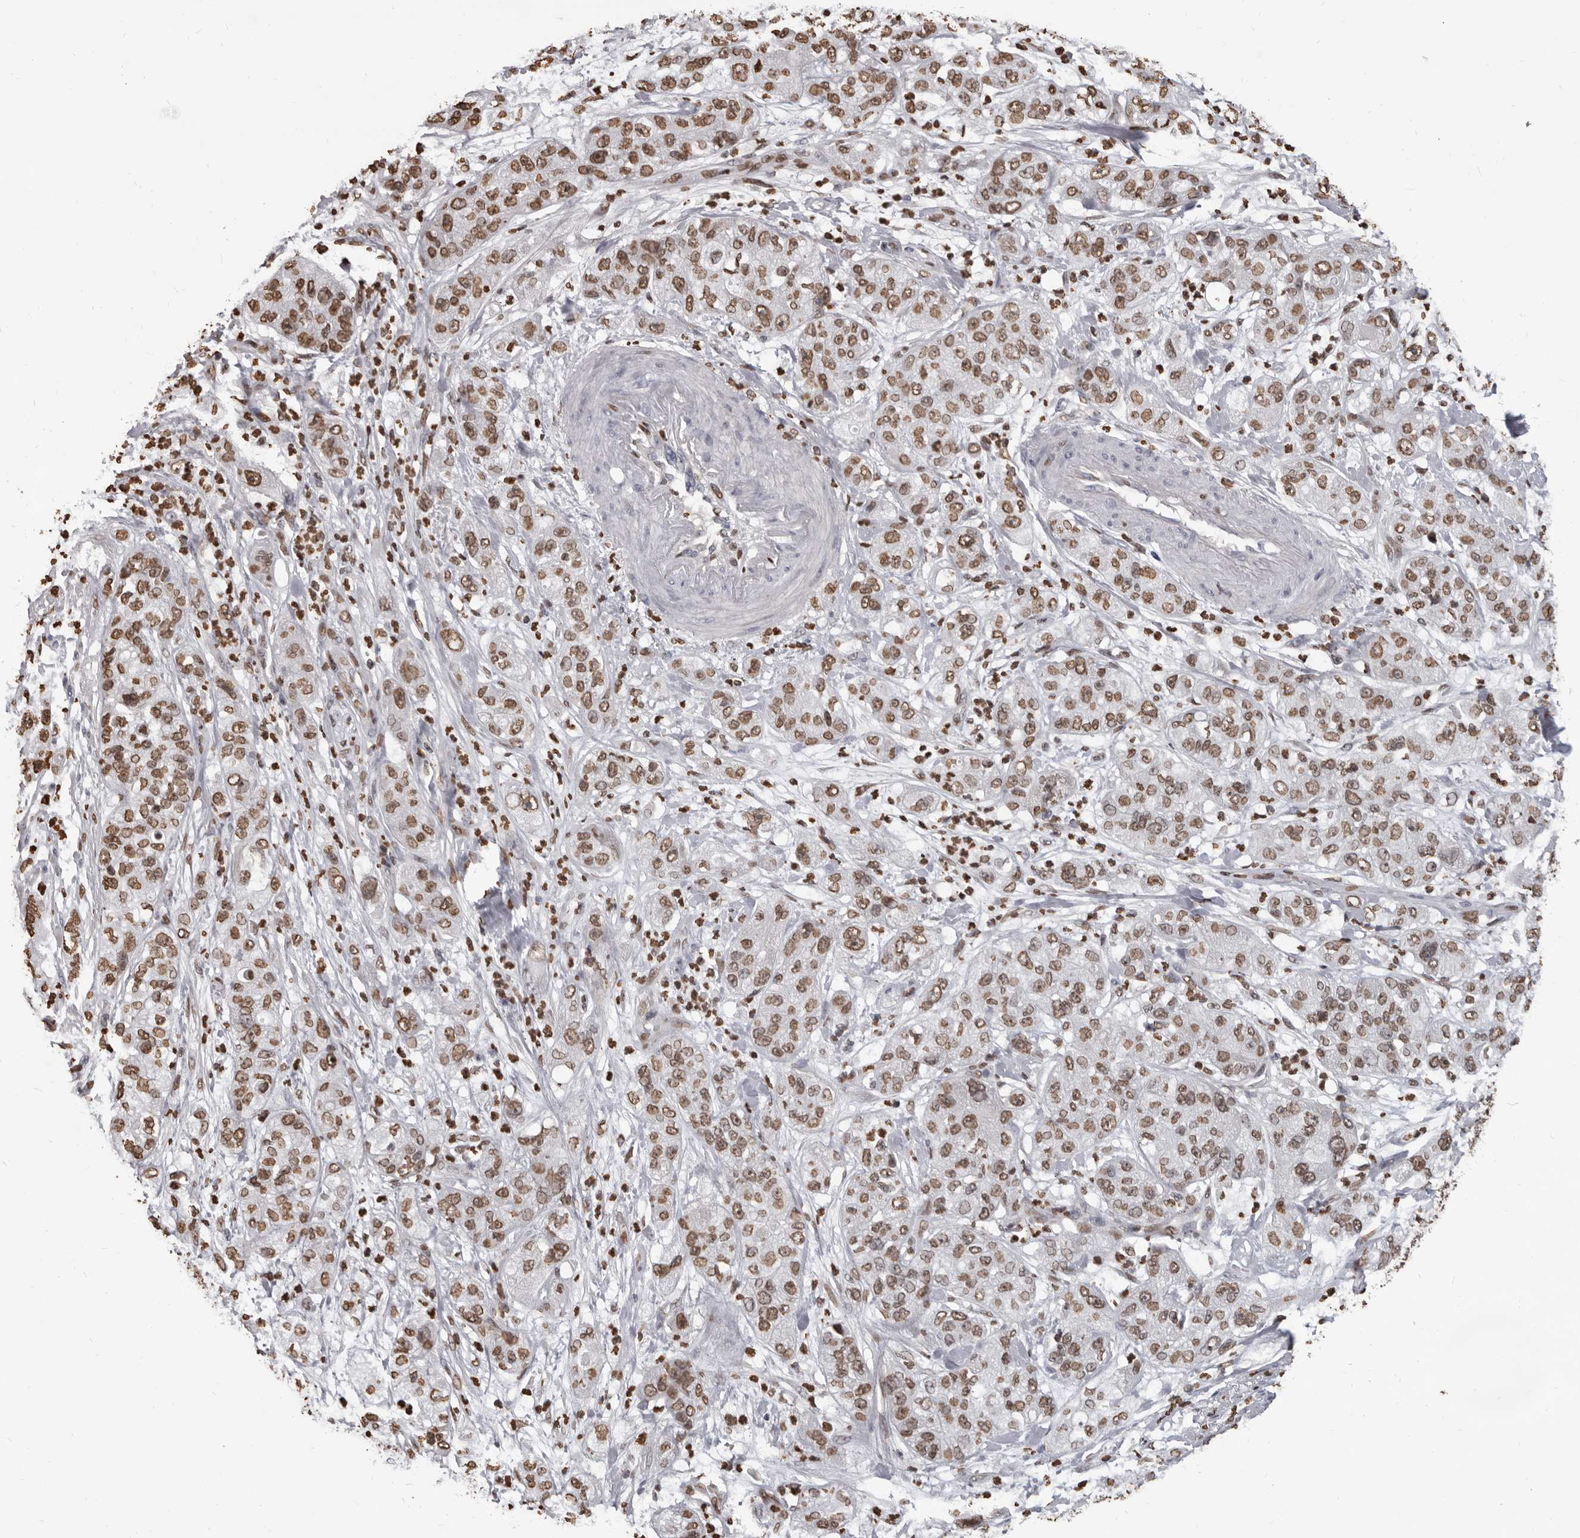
{"staining": {"intensity": "moderate", "quantity": ">75%", "location": "nuclear"}, "tissue": "pancreatic cancer", "cell_type": "Tumor cells", "image_type": "cancer", "snomed": [{"axis": "morphology", "description": "Adenocarcinoma, NOS"}, {"axis": "topography", "description": "Pancreas"}], "caption": "Moderate nuclear protein positivity is appreciated in approximately >75% of tumor cells in pancreatic cancer.", "gene": "AHR", "patient": {"sex": "female", "age": 78}}